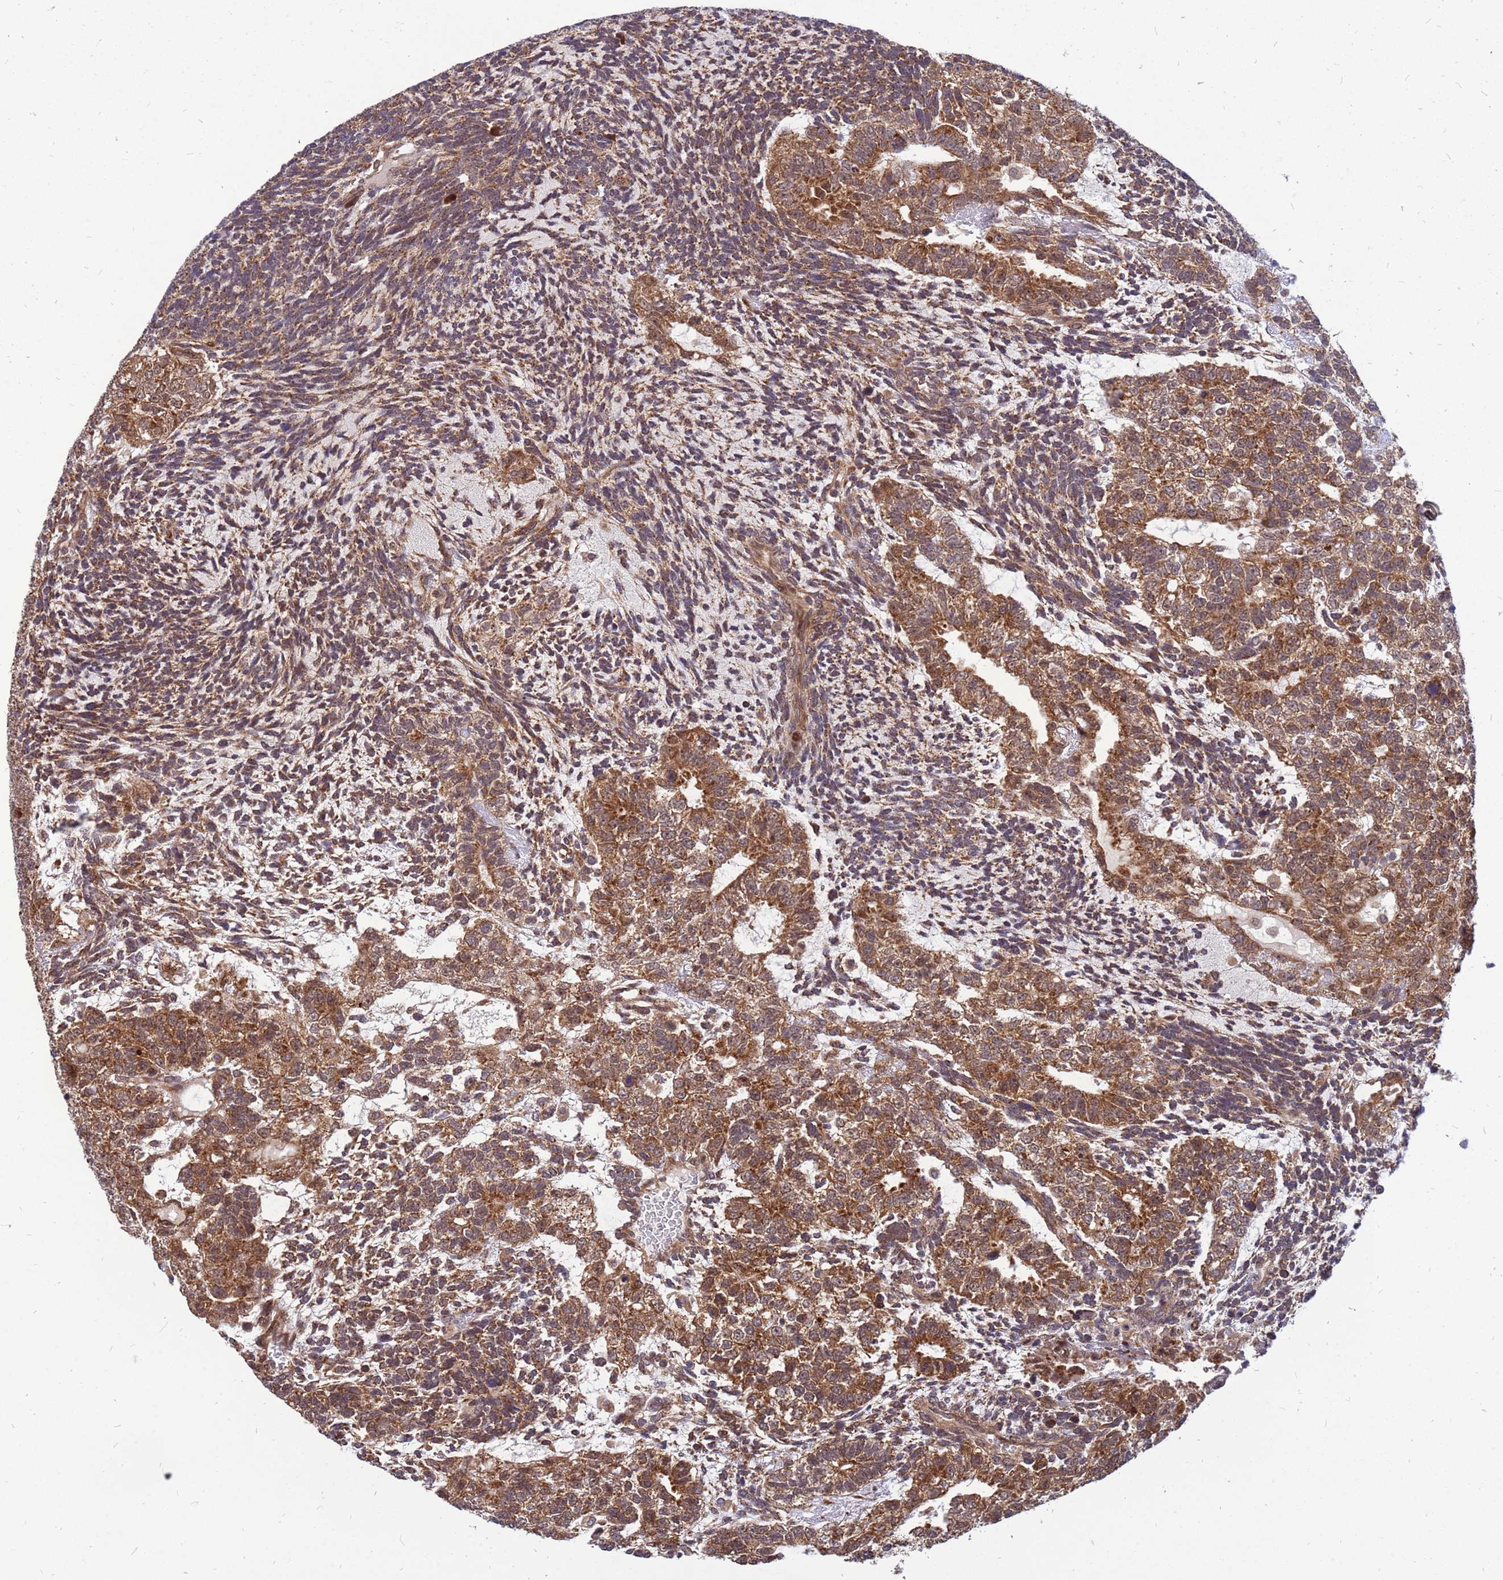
{"staining": {"intensity": "moderate", "quantity": ">75%", "location": "cytoplasmic/membranous"}, "tissue": "testis cancer", "cell_type": "Tumor cells", "image_type": "cancer", "snomed": [{"axis": "morphology", "description": "Carcinoma, Embryonal, NOS"}, {"axis": "topography", "description": "Testis"}], "caption": "Embryonal carcinoma (testis) stained with a protein marker displays moderate staining in tumor cells.", "gene": "RPL8", "patient": {"sex": "male", "age": 23}}